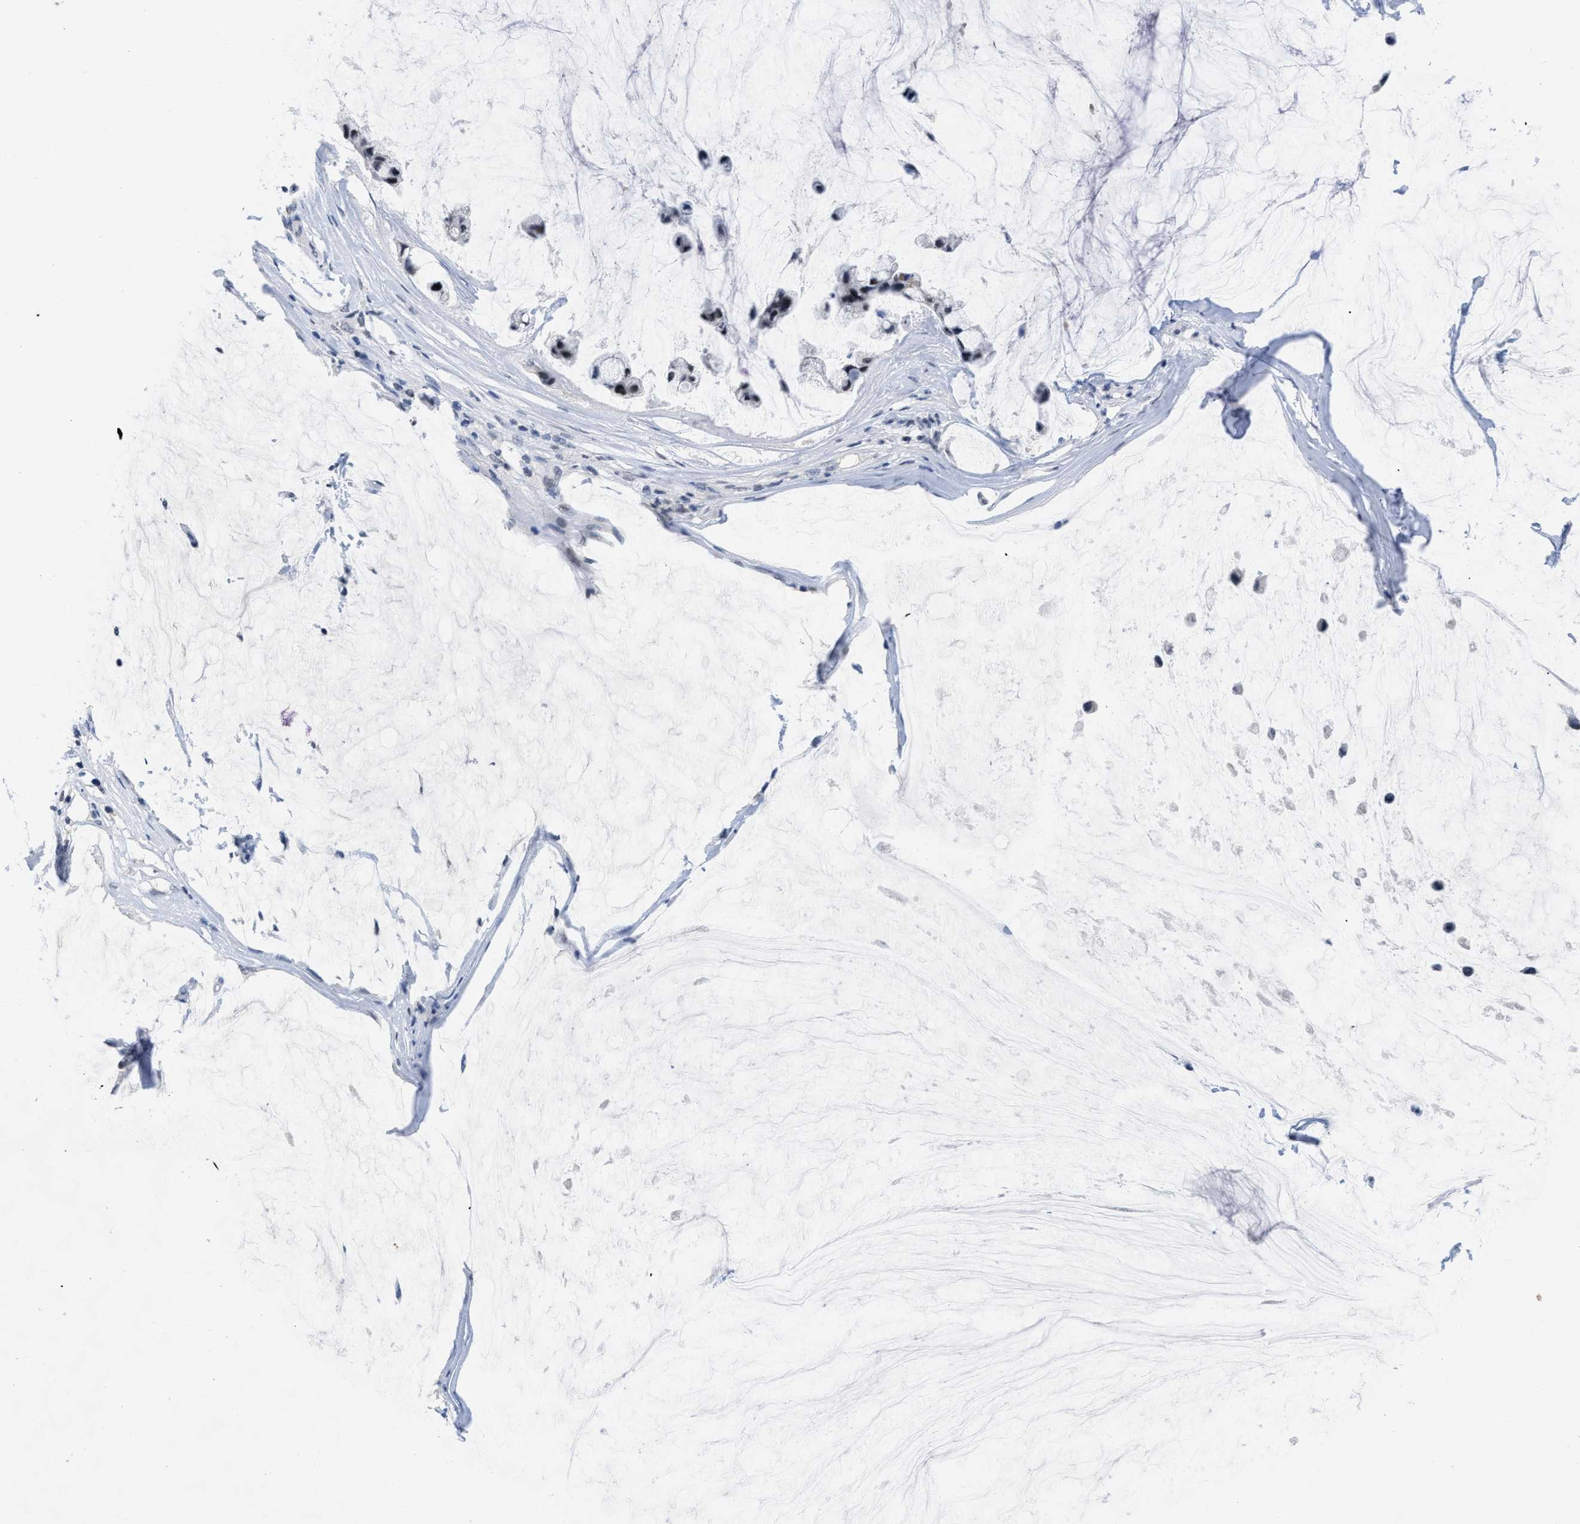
{"staining": {"intensity": "negative", "quantity": "none", "location": "none"}, "tissue": "ovarian cancer", "cell_type": "Tumor cells", "image_type": "cancer", "snomed": [{"axis": "morphology", "description": "Cystadenocarcinoma, mucinous, NOS"}, {"axis": "topography", "description": "Ovary"}], "caption": "The micrograph displays no significant staining in tumor cells of ovarian cancer. (DAB immunohistochemistry (IHC), high magnification).", "gene": "GGNBP2", "patient": {"sex": "female", "age": 39}}